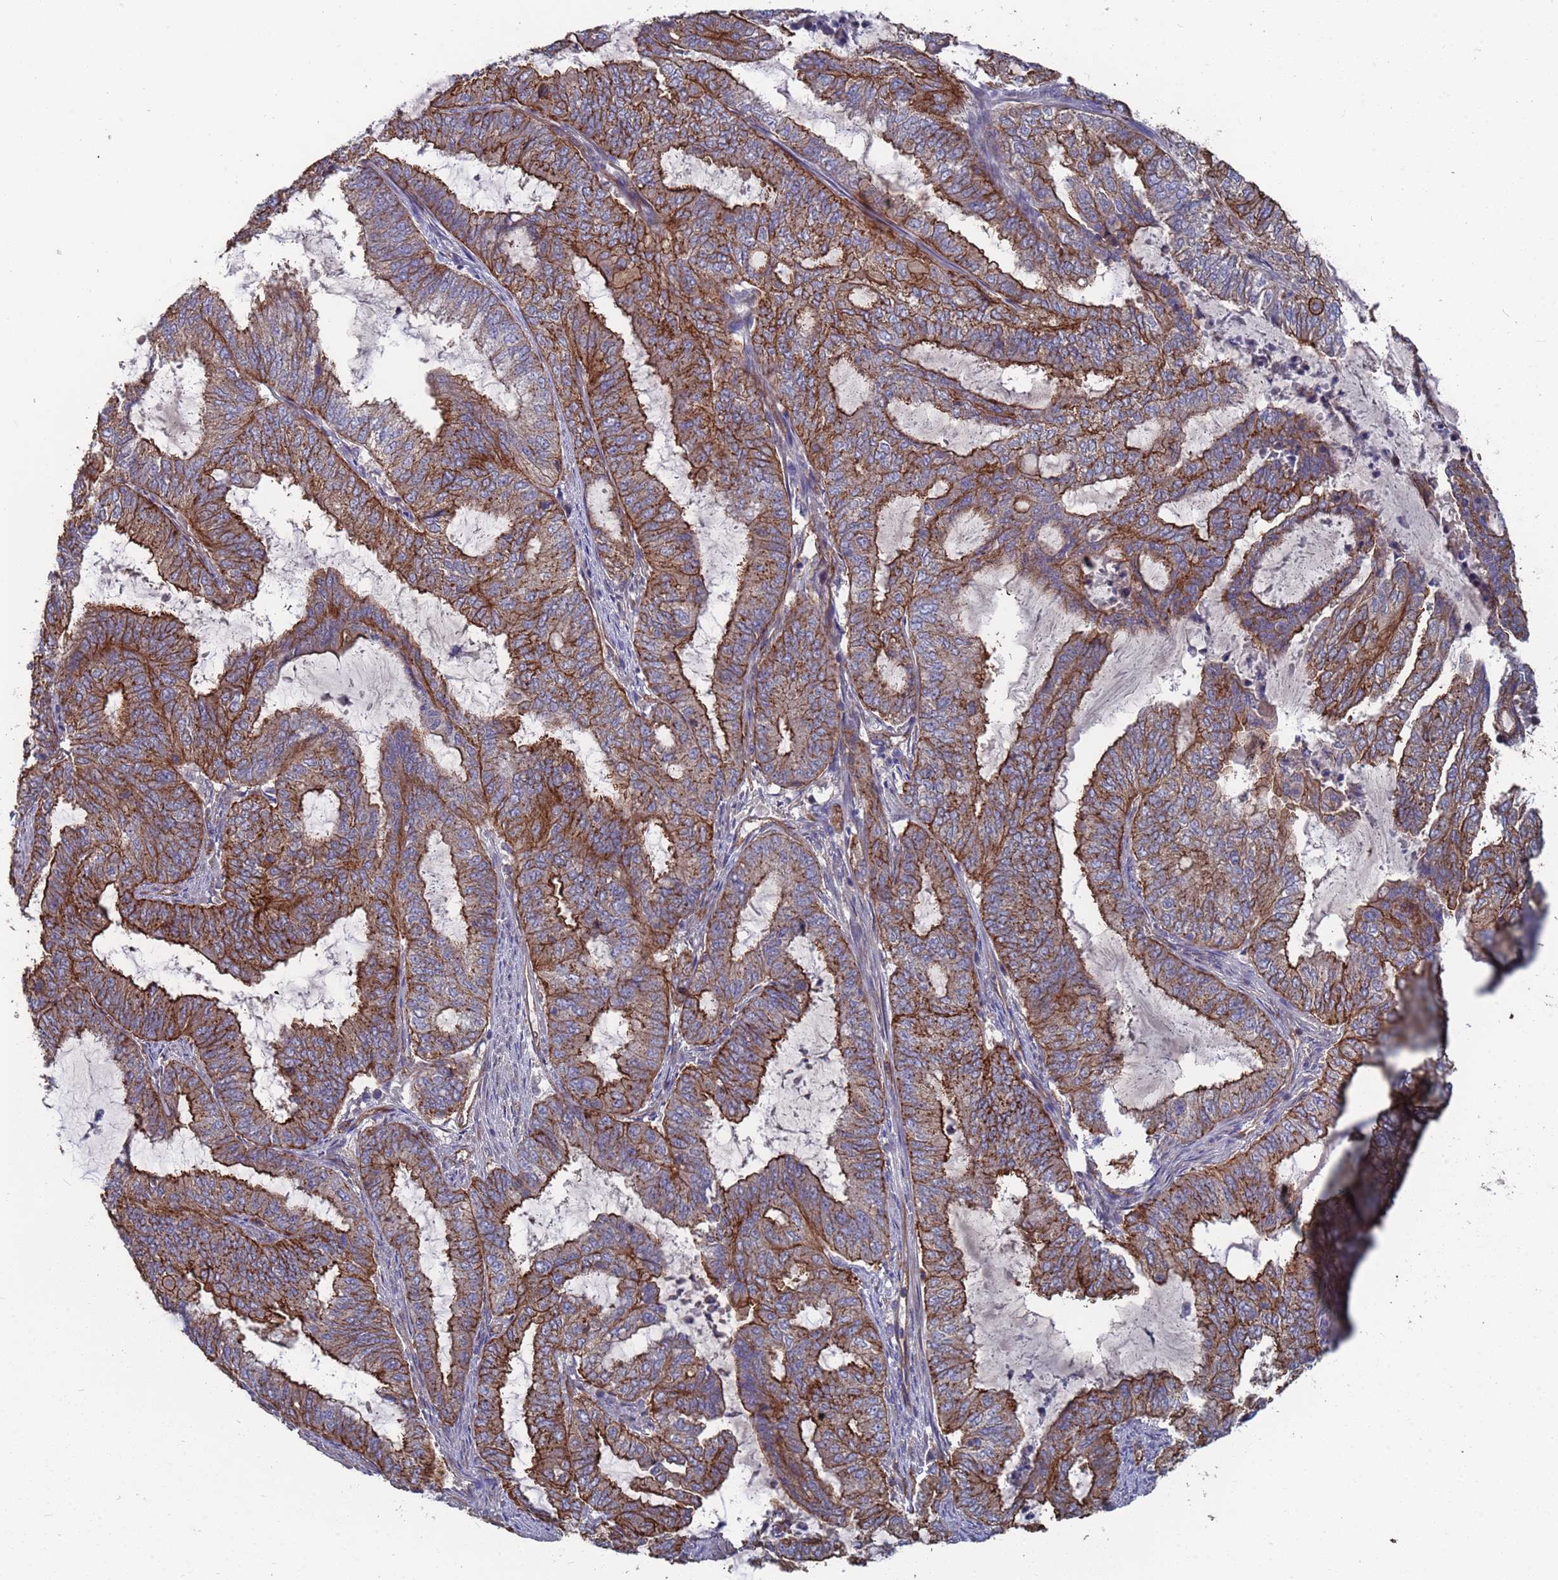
{"staining": {"intensity": "strong", "quantity": ">75%", "location": "cytoplasmic/membranous"}, "tissue": "endometrial cancer", "cell_type": "Tumor cells", "image_type": "cancer", "snomed": [{"axis": "morphology", "description": "Adenocarcinoma, NOS"}, {"axis": "topography", "description": "Endometrium"}], "caption": "This is a micrograph of IHC staining of endometrial adenocarcinoma, which shows strong expression in the cytoplasmic/membranous of tumor cells.", "gene": "NDUFAF6", "patient": {"sex": "female", "age": 51}}